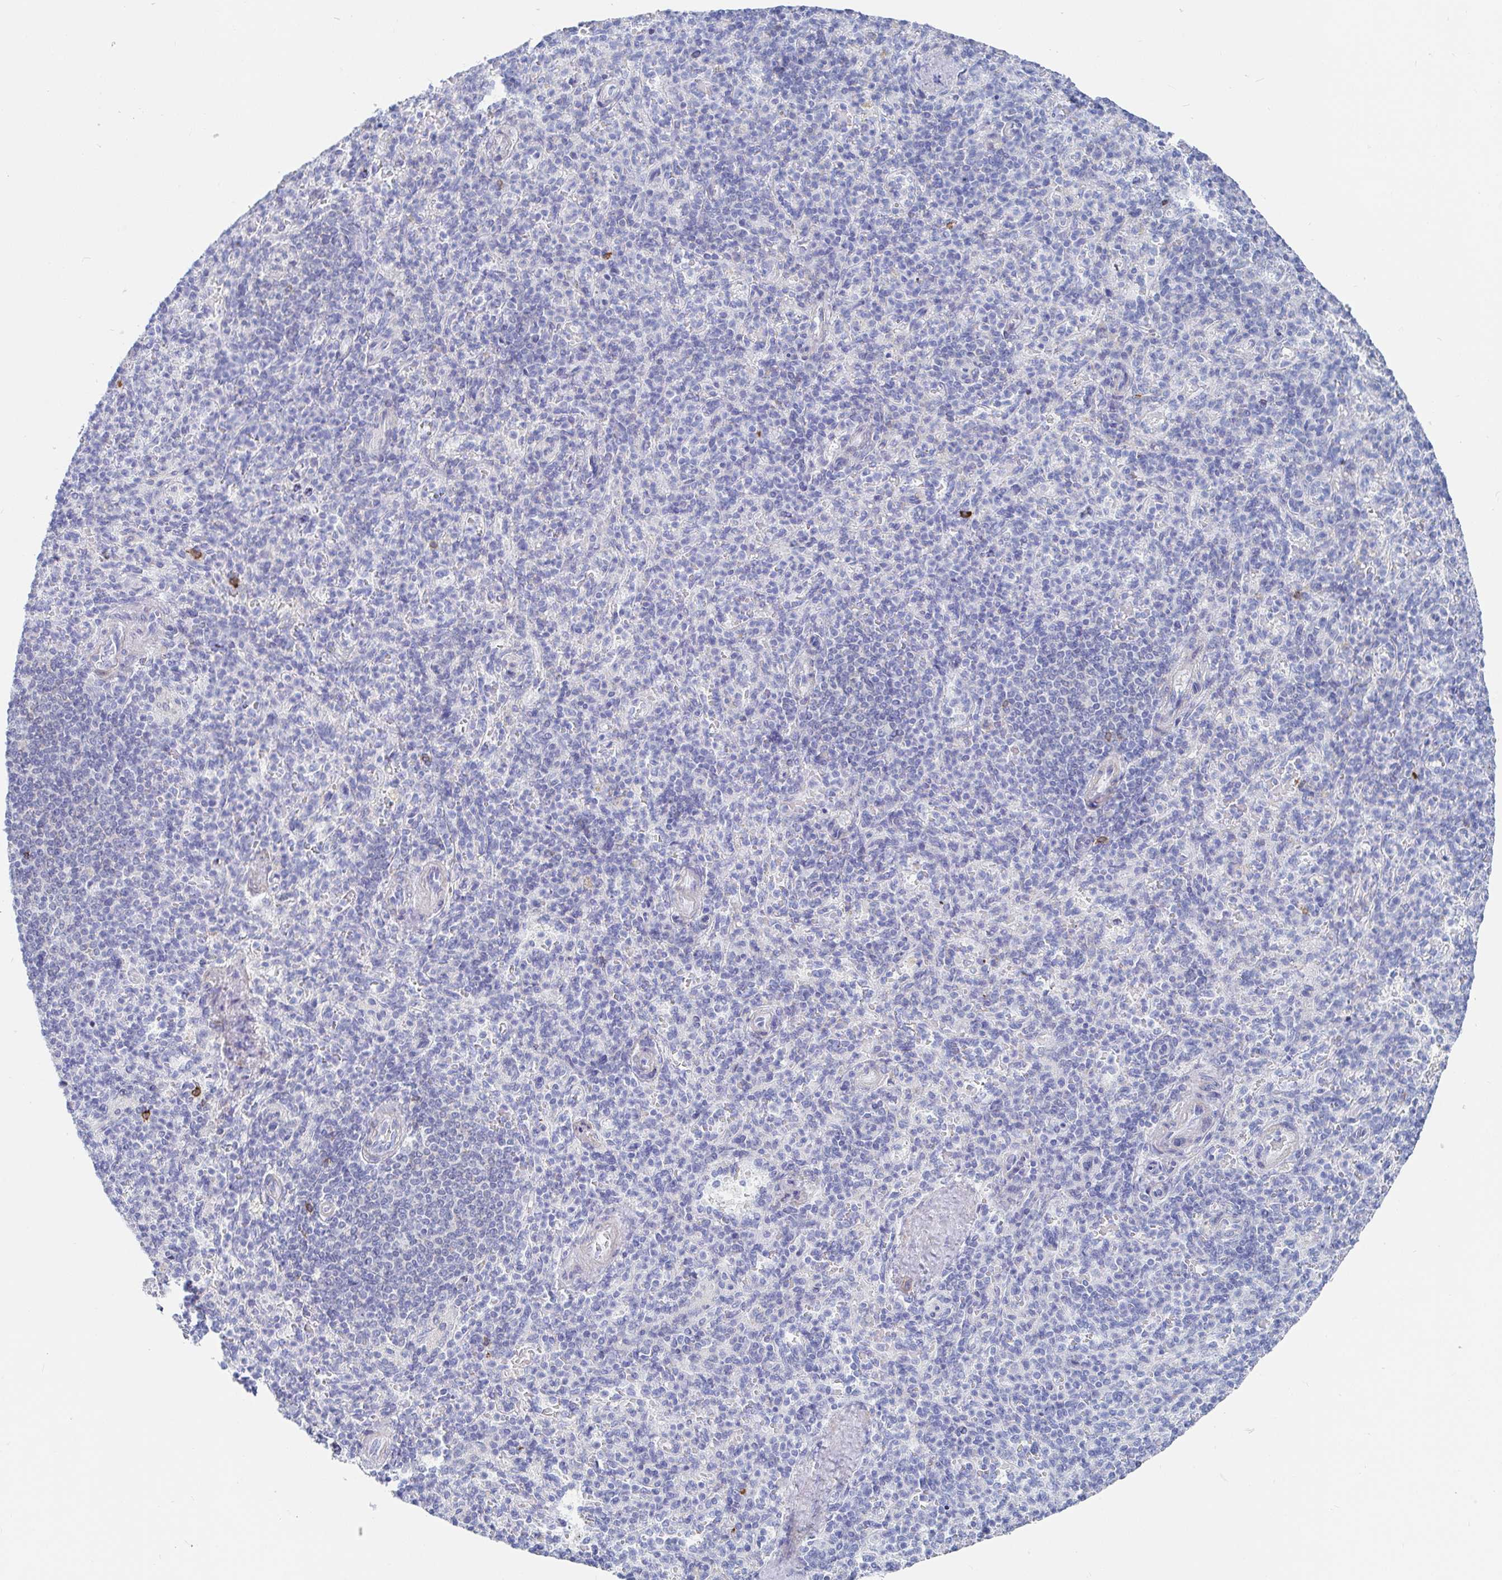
{"staining": {"intensity": "strong", "quantity": "<25%", "location": "cytoplasmic/membranous"}, "tissue": "spleen", "cell_type": "Cells in red pulp", "image_type": "normal", "snomed": [{"axis": "morphology", "description": "Normal tissue, NOS"}, {"axis": "topography", "description": "Spleen"}], "caption": "IHC micrograph of unremarkable spleen: human spleen stained using immunohistochemistry (IHC) reveals medium levels of strong protein expression localized specifically in the cytoplasmic/membranous of cells in red pulp, appearing as a cytoplasmic/membranous brown color.", "gene": "PACSIN1", "patient": {"sex": "female", "age": 74}}